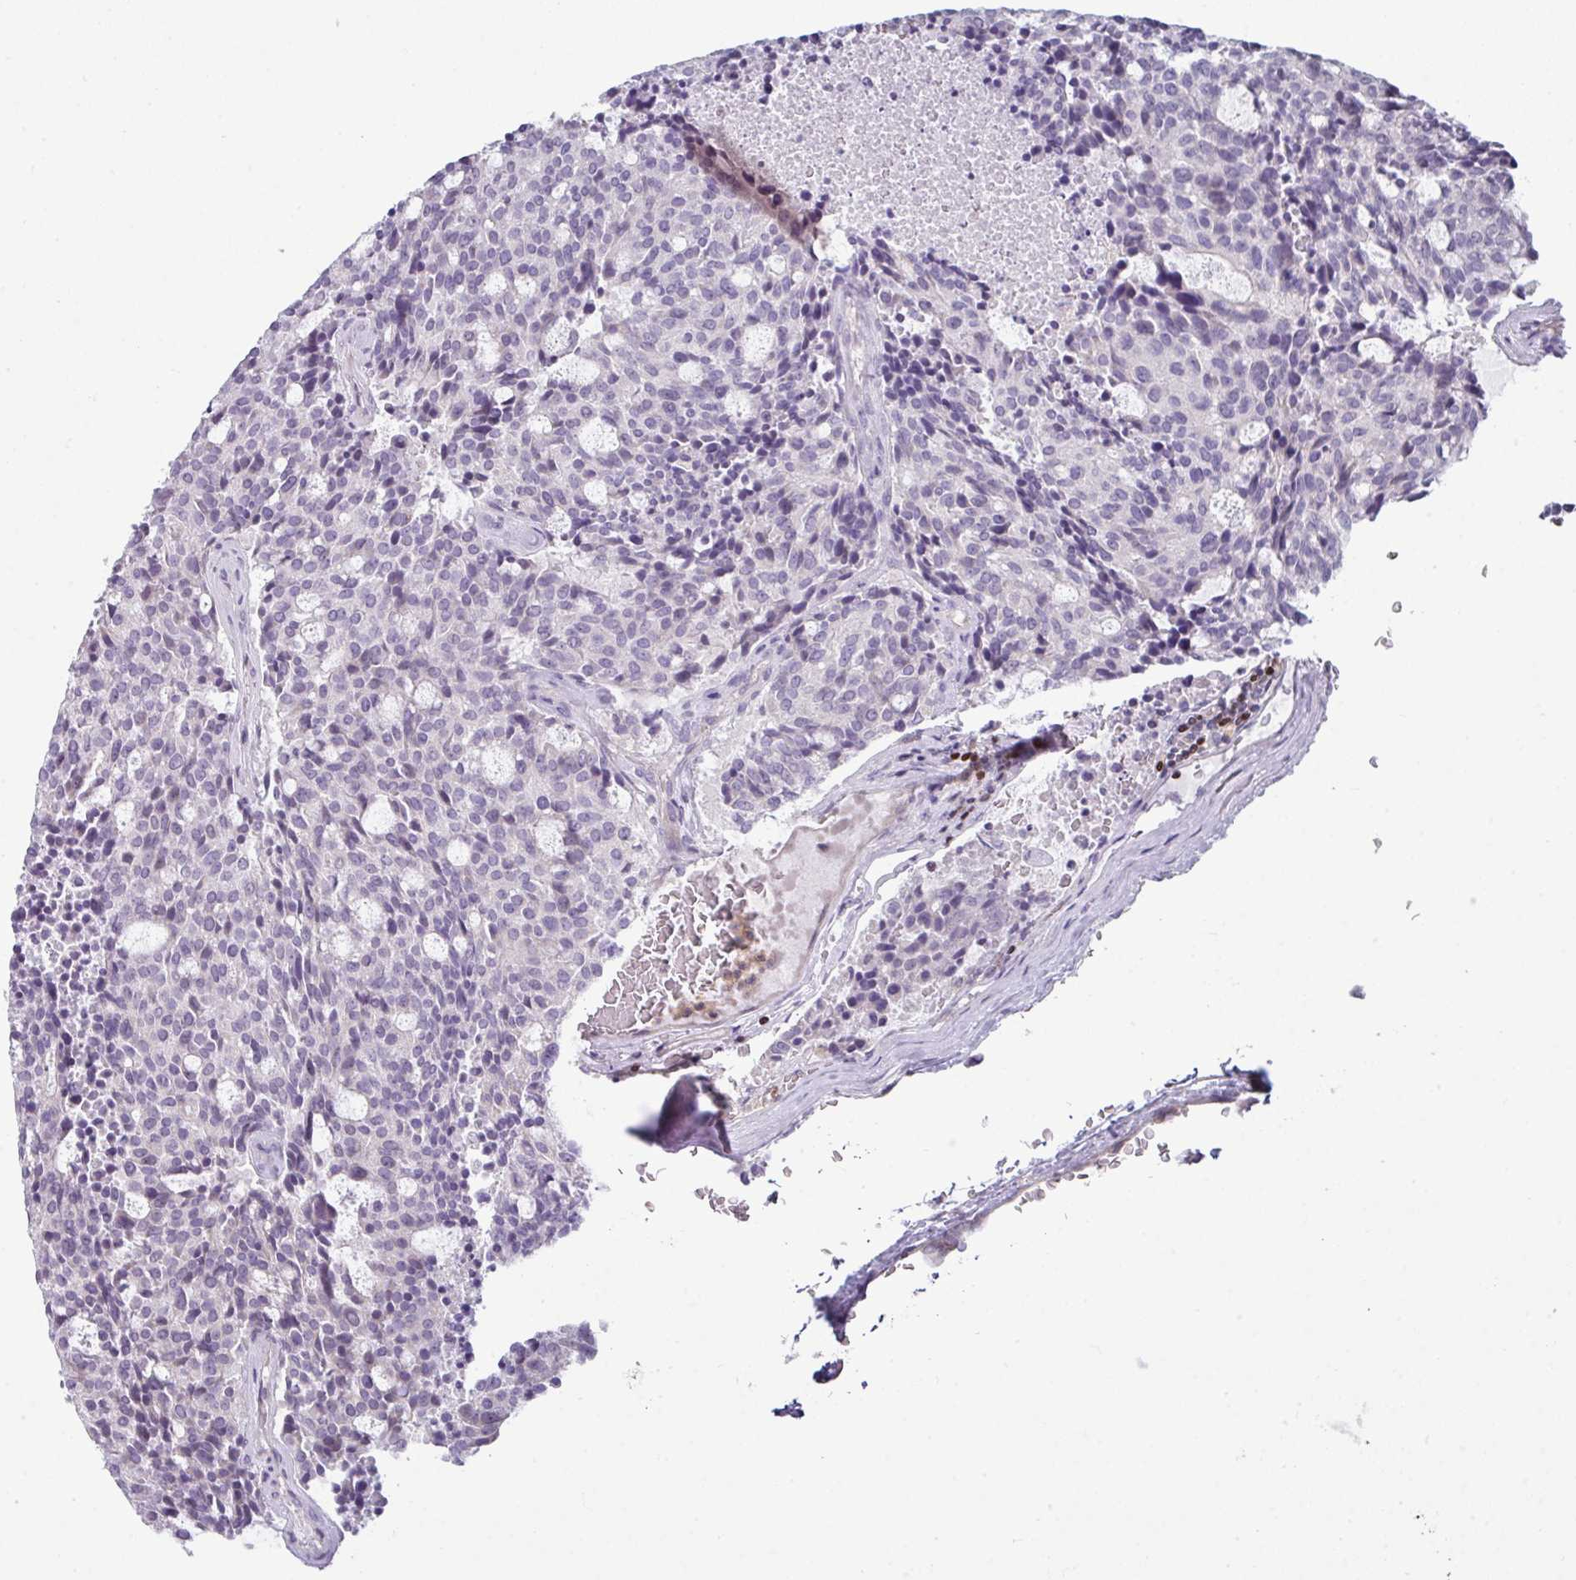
{"staining": {"intensity": "negative", "quantity": "none", "location": "none"}, "tissue": "carcinoid", "cell_type": "Tumor cells", "image_type": "cancer", "snomed": [{"axis": "morphology", "description": "Carcinoid, malignant, NOS"}, {"axis": "topography", "description": "Pancreas"}], "caption": "Protein analysis of carcinoid reveals no significant positivity in tumor cells.", "gene": "STAT5A", "patient": {"sex": "female", "age": 54}}